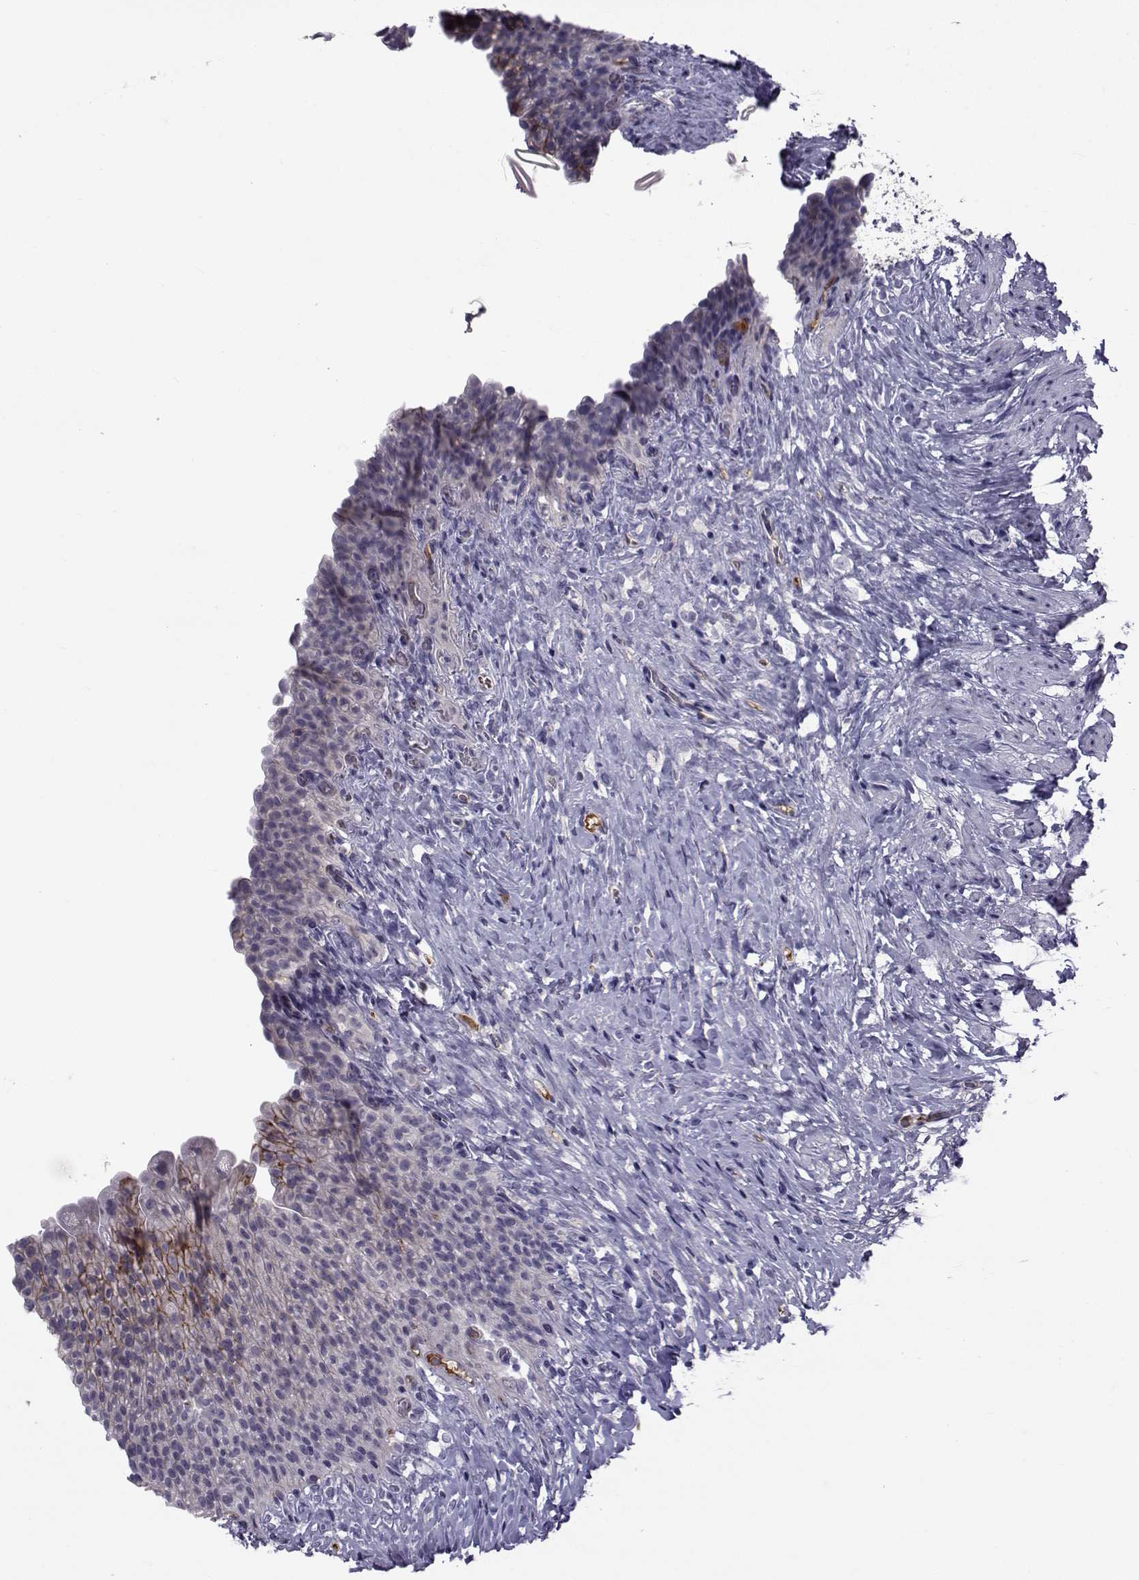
{"staining": {"intensity": "strong", "quantity": "<25%", "location": "cytoplasmic/membranous"}, "tissue": "urinary bladder", "cell_type": "Urothelial cells", "image_type": "normal", "snomed": [{"axis": "morphology", "description": "Normal tissue, NOS"}, {"axis": "topography", "description": "Urinary bladder"}], "caption": "Protein staining of benign urinary bladder exhibits strong cytoplasmic/membranous positivity in approximately <25% of urothelial cells. (Brightfield microscopy of DAB IHC at high magnification).", "gene": "TNFRSF11B", "patient": {"sex": "male", "age": 76}}